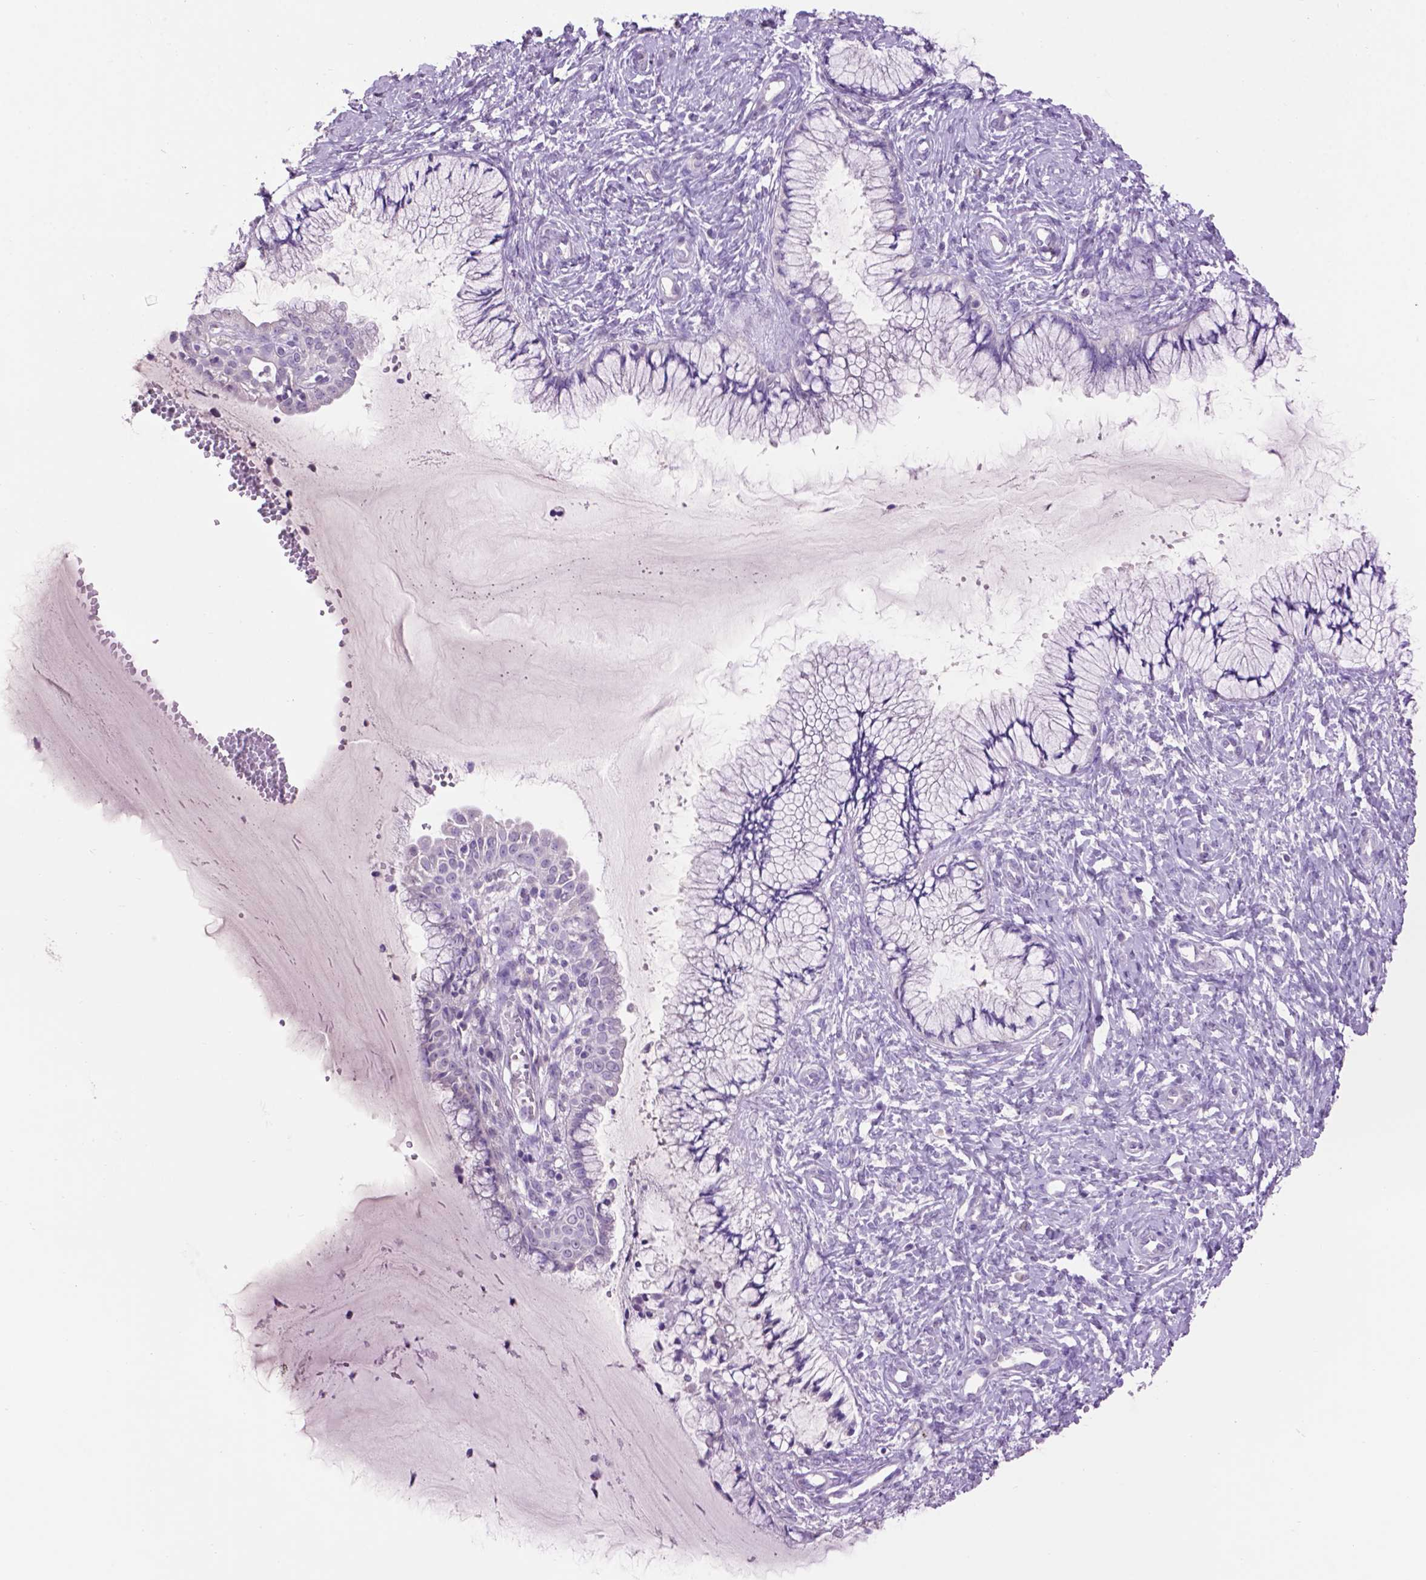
{"staining": {"intensity": "negative", "quantity": "none", "location": "none"}, "tissue": "cervix", "cell_type": "Glandular cells", "image_type": "normal", "snomed": [{"axis": "morphology", "description": "Normal tissue, NOS"}, {"axis": "topography", "description": "Cervix"}], "caption": "IHC micrograph of unremarkable human cervix stained for a protein (brown), which shows no staining in glandular cells. Brightfield microscopy of immunohistochemistry stained with DAB (3,3'-diaminobenzidine) (brown) and hematoxylin (blue), captured at high magnification.", "gene": "CRYBA4", "patient": {"sex": "female", "age": 37}}